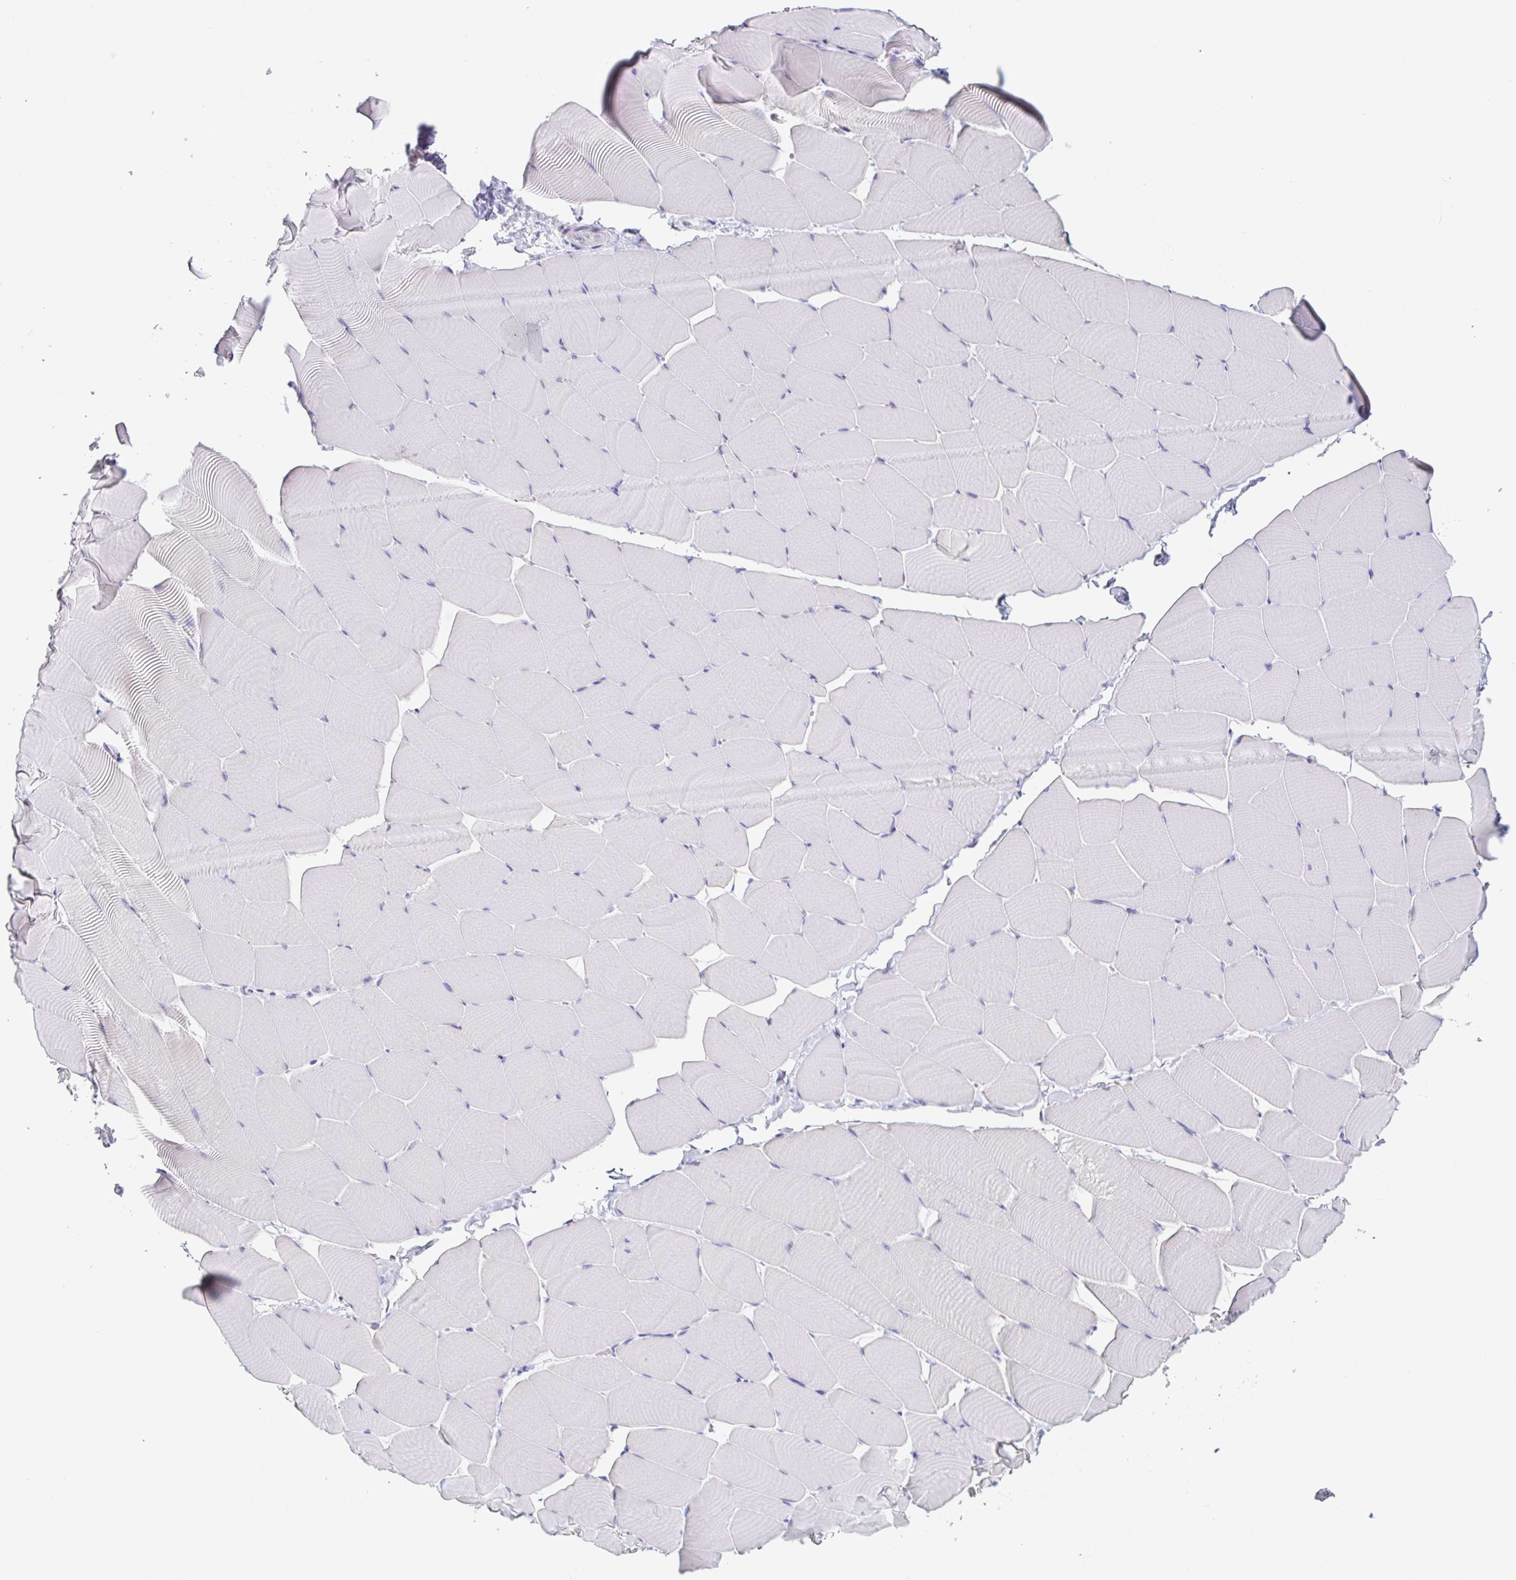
{"staining": {"intensity": "negative", "quantity": "none", "location": "none"}, "tissue": "skeletal muscle", "cell_type": "Myocytes", "image_type": "normal", "snomed": [{"axis": "morphology", "description": "Normal tissue, NOS"}, {"axis": "topography", "description": "Skeletal muscle"}], "caption": "Myocytes show no significant protein positivity in unremarkable skeletal muscle.", "gene": "PRR27", "patient": {"sex": "male", "age": 25}}